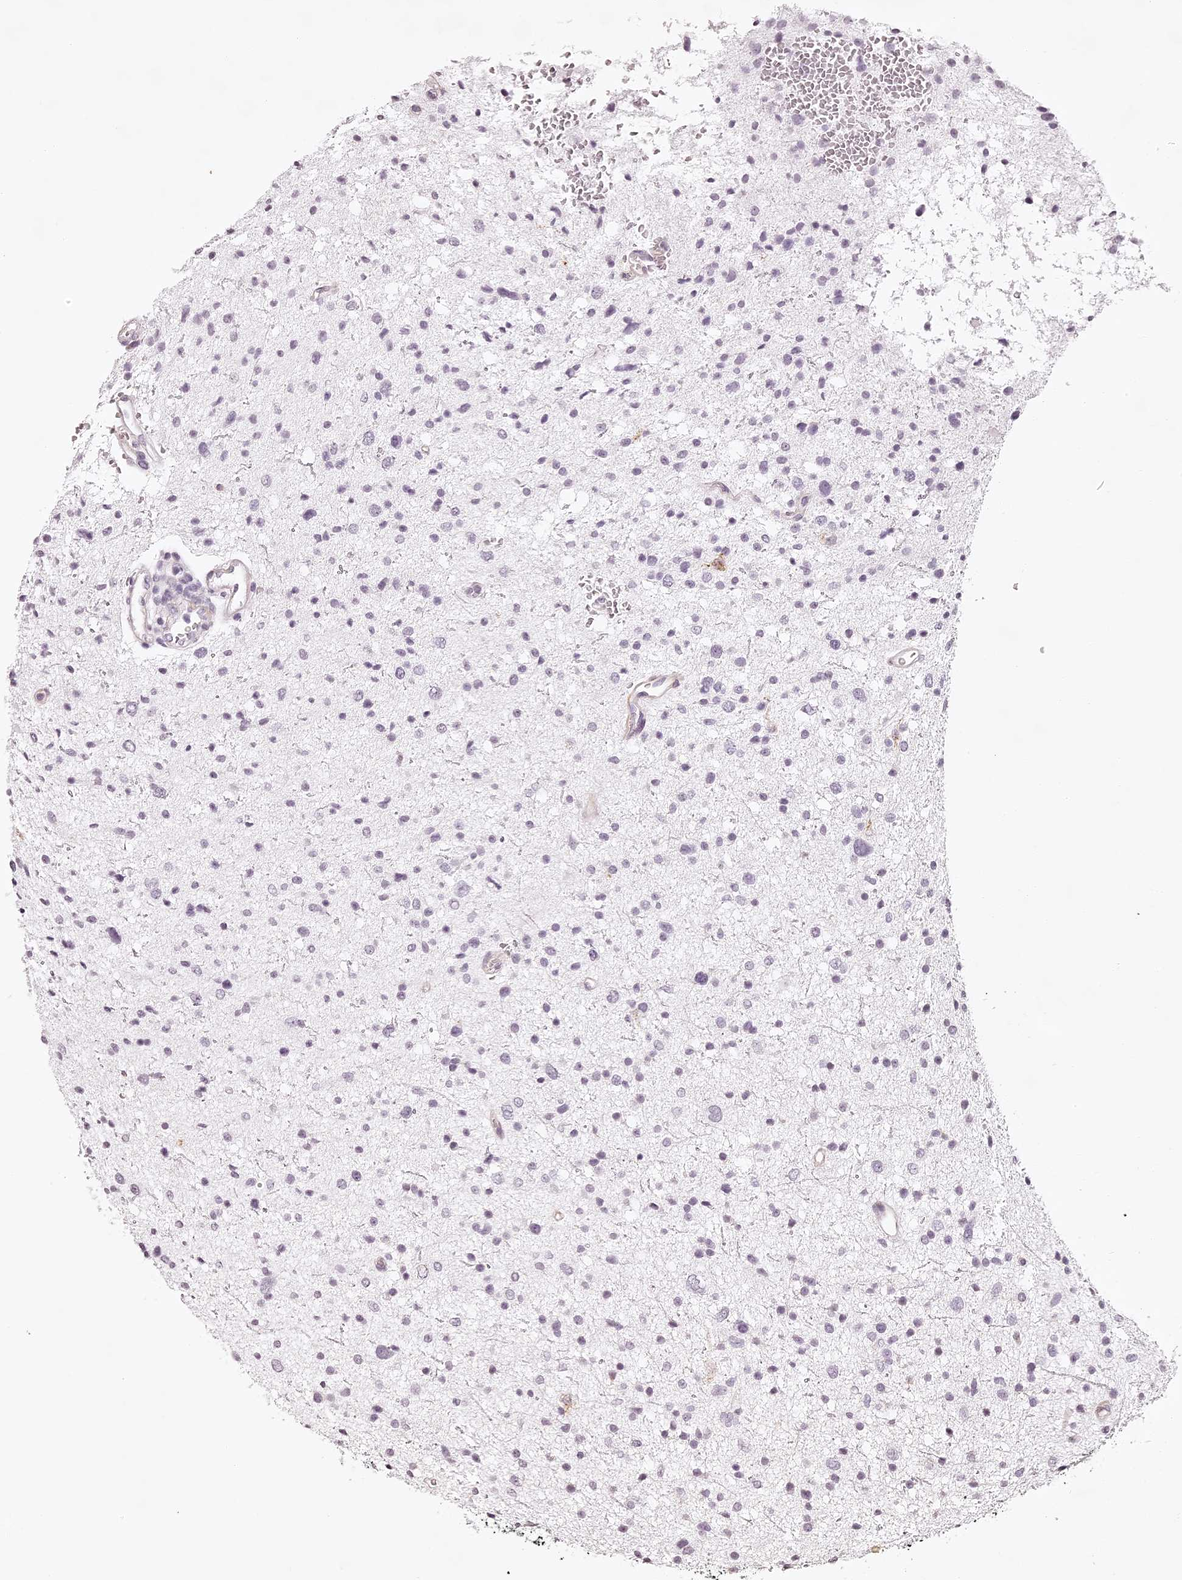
{"staining": {"intensity": "negative", "quantity": "none", "location": "none"}, "tissue": "glioma", "cell_type": "Tumor cells", "image_type": "cancer", "snomed": [{"axis": "morphology", "description": "Glioma, malignant, Low grade"}, {"axis": "topography", "description": "Brain"}], "caption": "Malignant low-grade glioma was stained to show a protein in brown. There is no significant staining in tumor cells.", "gene": "ELAPOR1", "patient": {"sex": "female", "age": 37}}